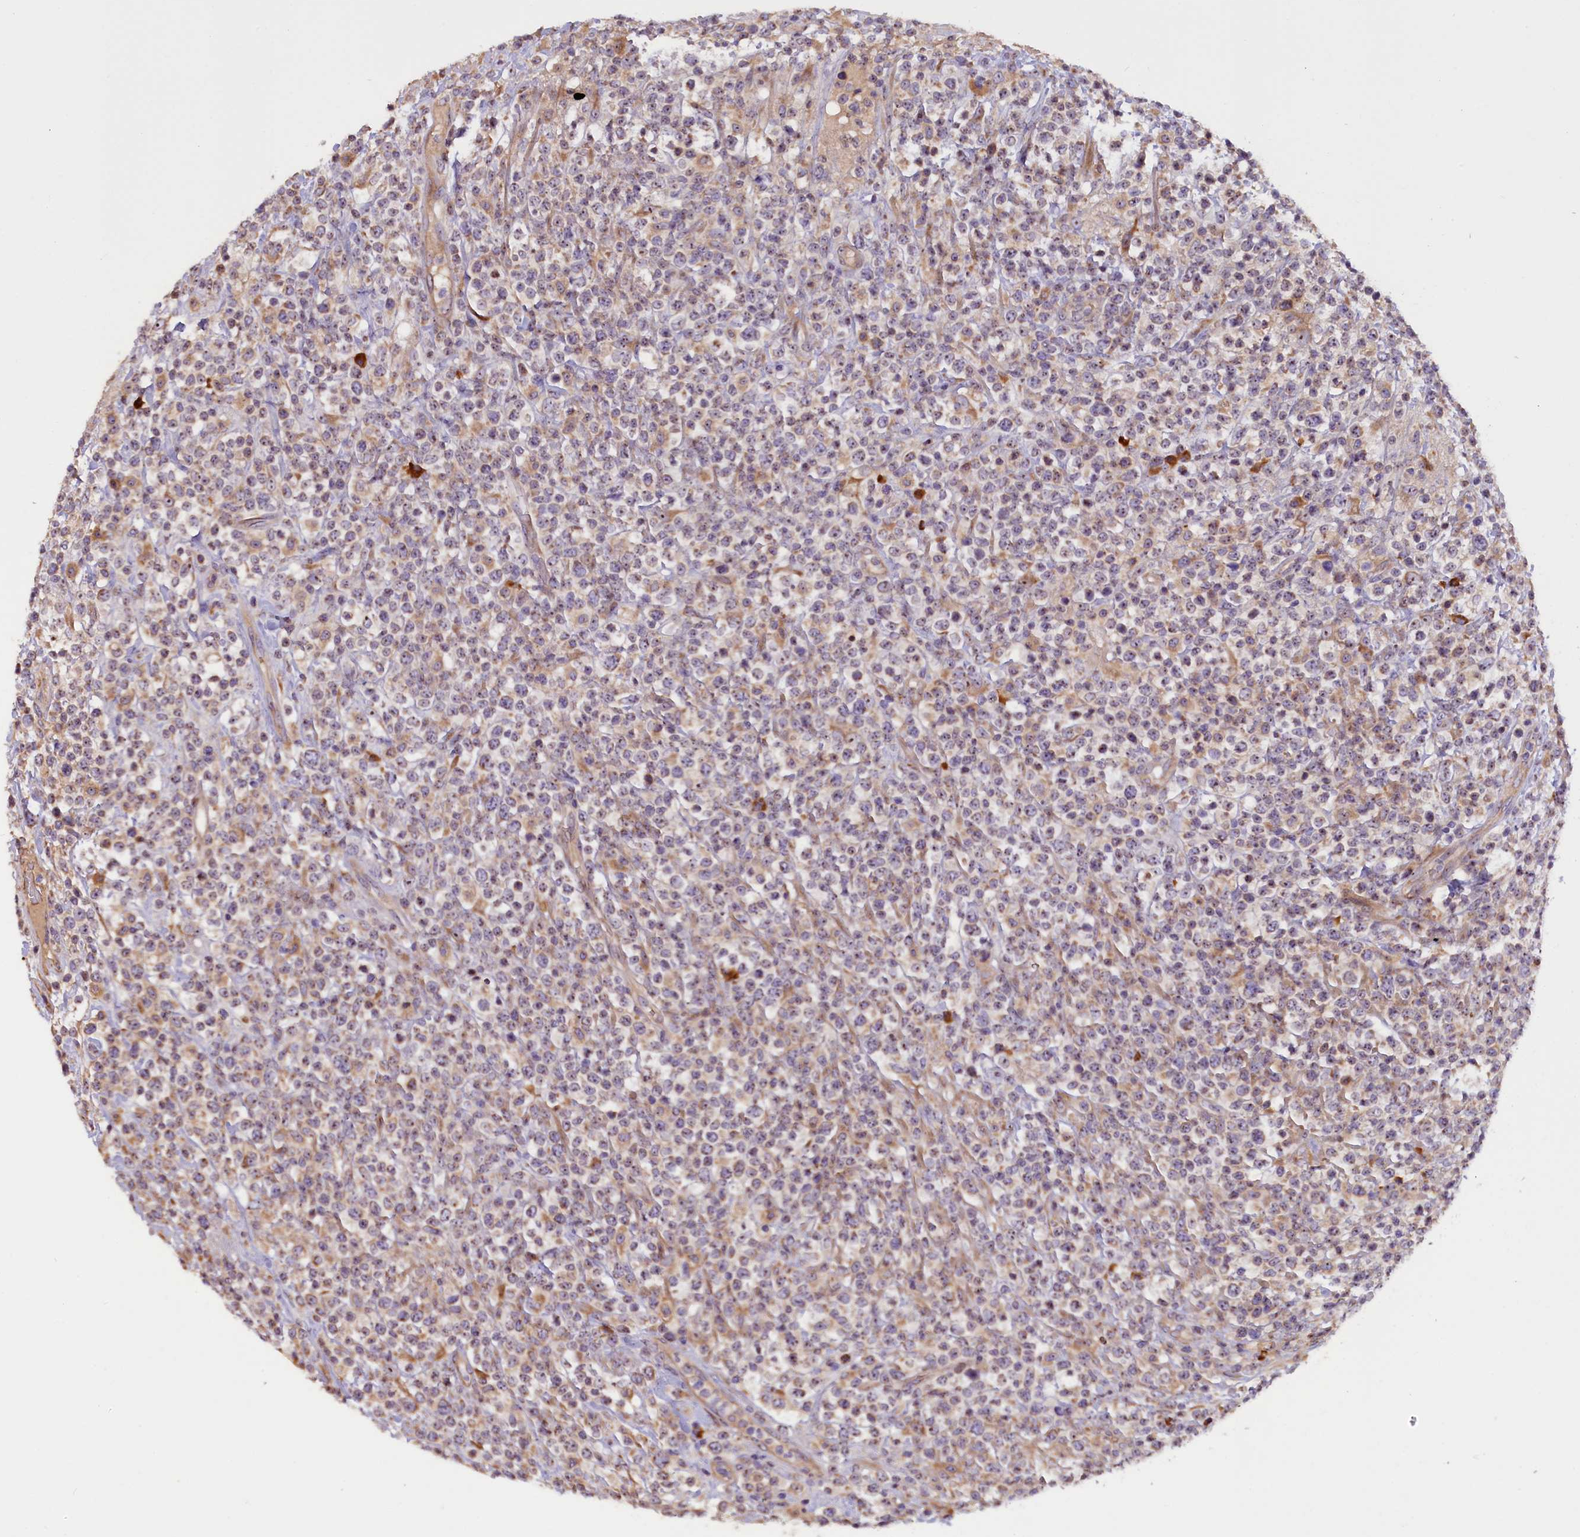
{"staining": {"intensity": "weak", "quantity": "25%-75%", "location": "cytoplasmic/membranous,nuclear"}, "tissue": "lymphoma", "cell_type": "Tumor cells", "image_type": "cancer", "snomed": [{"axis": "morphology", "description": "Malignant lymphoma, non-Hodgkin's type, High grade"}, {"axis": "topography", "description": "Colon"}], "caption": "Malignant lymphoma, non-Hodgkin's type (high-grade) stained with a brown dye shows weak cytoplasmic/membranous and nuclear positive expression in about 25%-75% of tumor cells.", "gene": "FRY", "patient": {"sex": "female", "age": 53}}